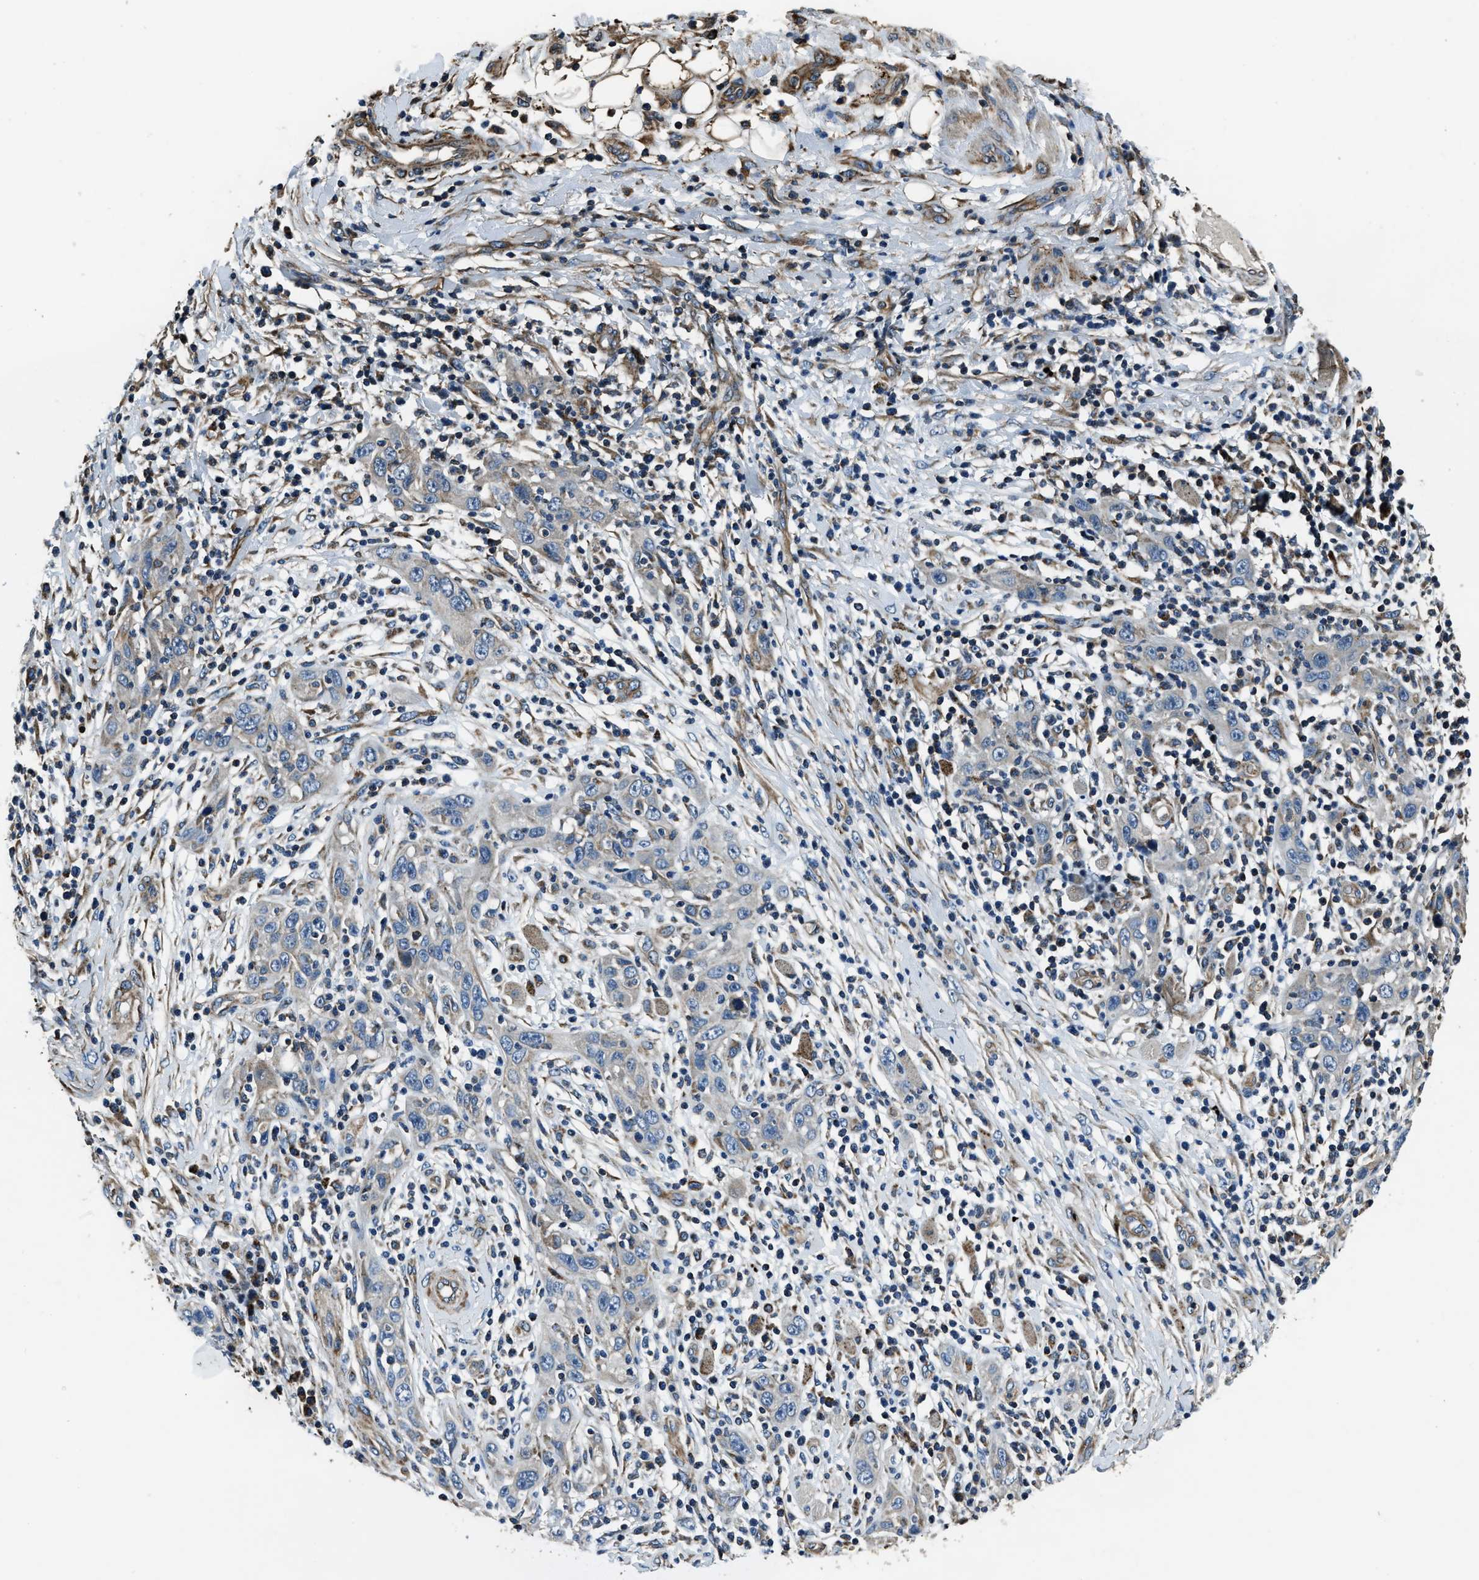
{"staining": {"intensity": "negative", "quantity": "none", "location": "none"}, "tissue": "skin cancer", "cell_type": "Tumor cells", "image_type": "cancer", "snomed": [{"axis": "morphology", "description": "Squamous cell carcinoma, NOS"}, {"axis": "topography", "description": "Skin"}], "caption": "Micrograph shows no protein staining in tumor cells of skin cancer (squamous cell carcinoma) tissue. (Brightfield microscopy of DAB immunohistochemistry at high magnification).", "gene": "OGDH", "patient": {"sex": "female", "age": 88}}